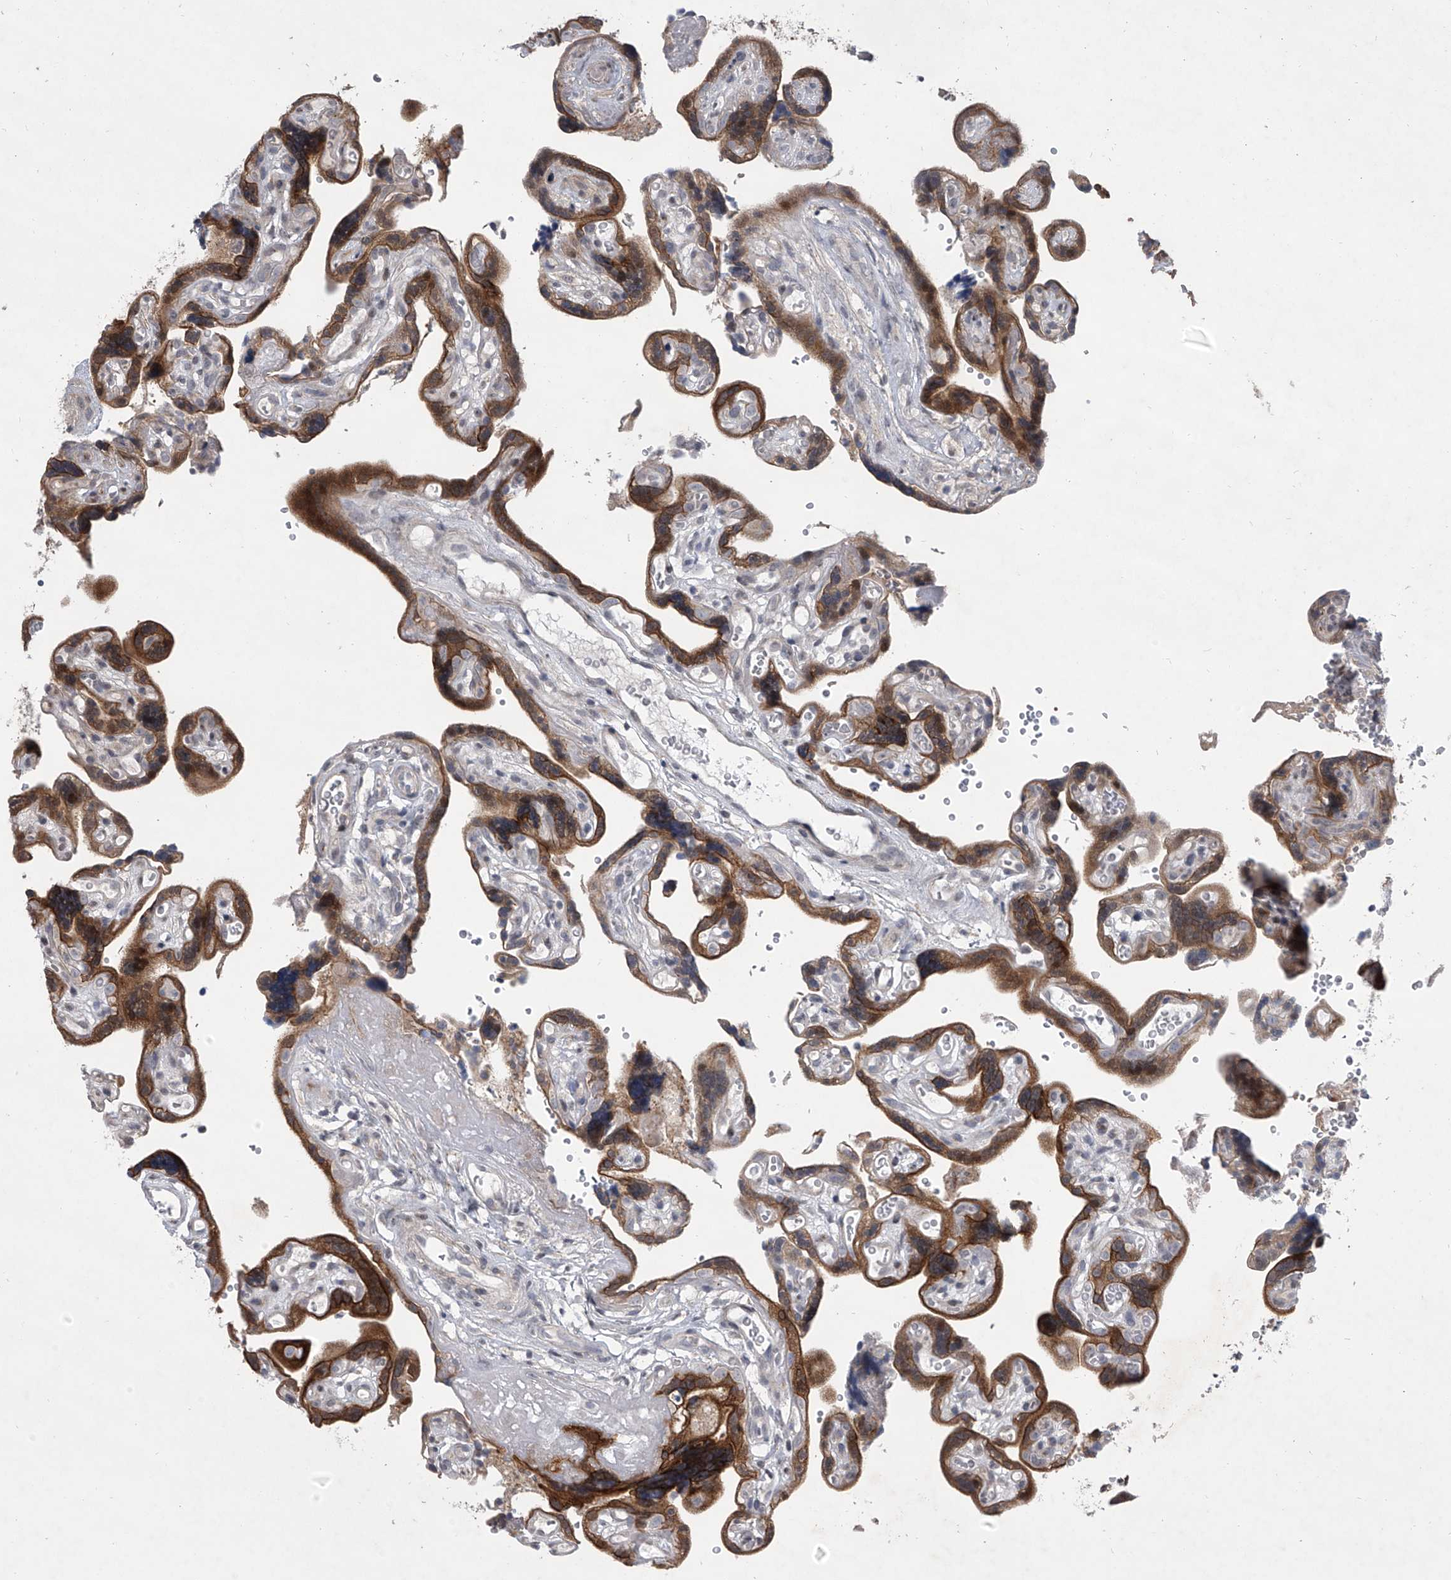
{"staining": {"intensity": "negative", "quantity": "none", "location": "none"}, "tissue": "placenta", "cell_type": "Decidual cells", "image_type": "normal", "snomed": [{"axis": "morphology", "description": "Normal tissue, NOS"}, {"axis": "topography", "description": "Placenta"}], "caption": "The histopathology image displays no staining of decidual cells in unremarkable placenta.", "gene": "HEATR6", "patient": {"sex": "female", "age": 30}}